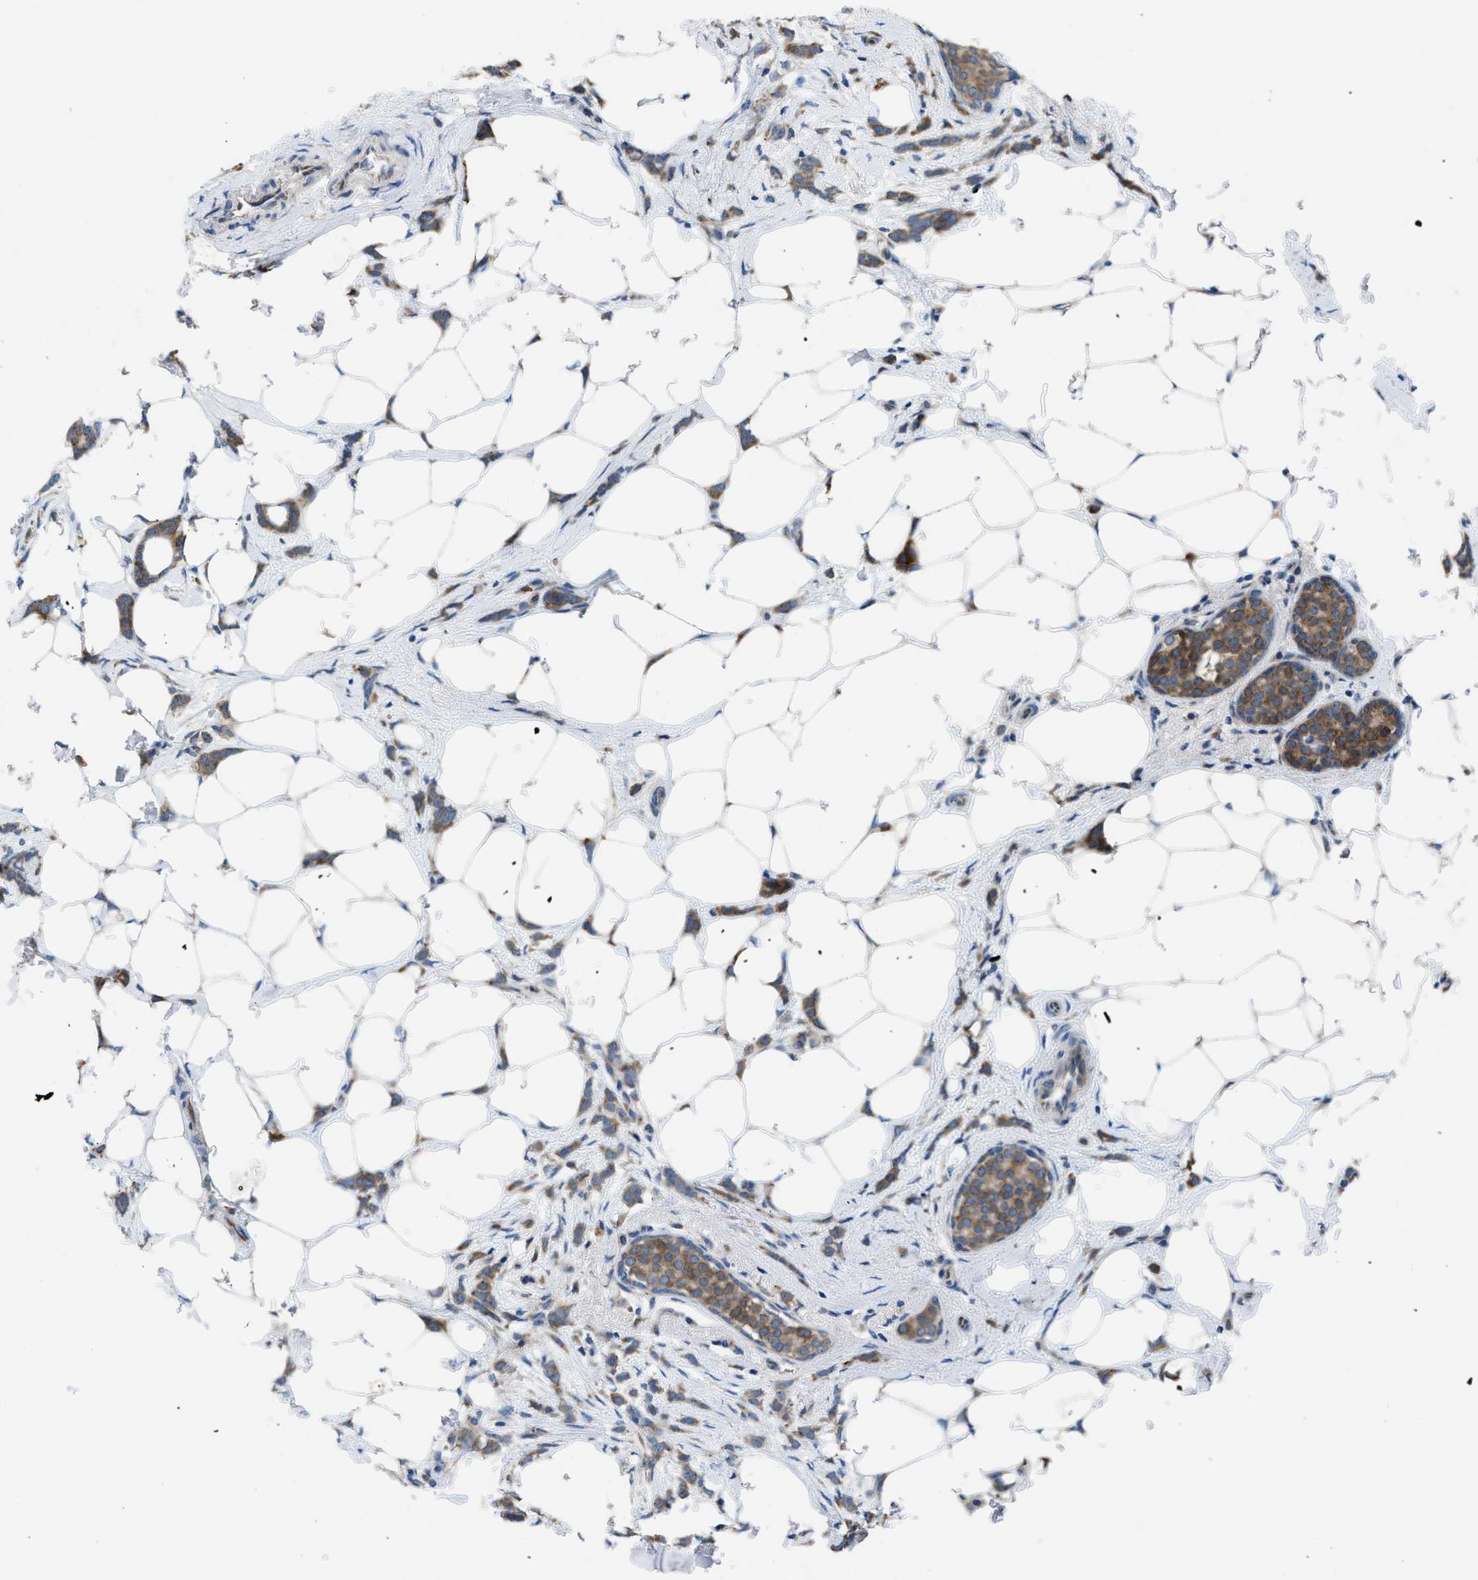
{"staining": {"intensity": "moderate", "quantity": ">75%", "location": "cytoplasmic/membranous"}, "tissue": "breast cancer", "cell_type": "Tumor cells", "image_type": "cancer", "snomed": [{"axis": "morphology", "description": "Lobular carcinoma, in situ"}, {"axis": "morphology", "description": "Lobular carcinoma"}, {"axis": "topography", "description": "Breast"}], "caption": "Breast cancer (lobular carcinoma in situ) stained with a brown dye exhibits moderate cytoplasmic/membranous positive expression in approximately >75% of tumor cells.", "gene": "GGCX", "patient": {"sex": "female", "age": 41}}